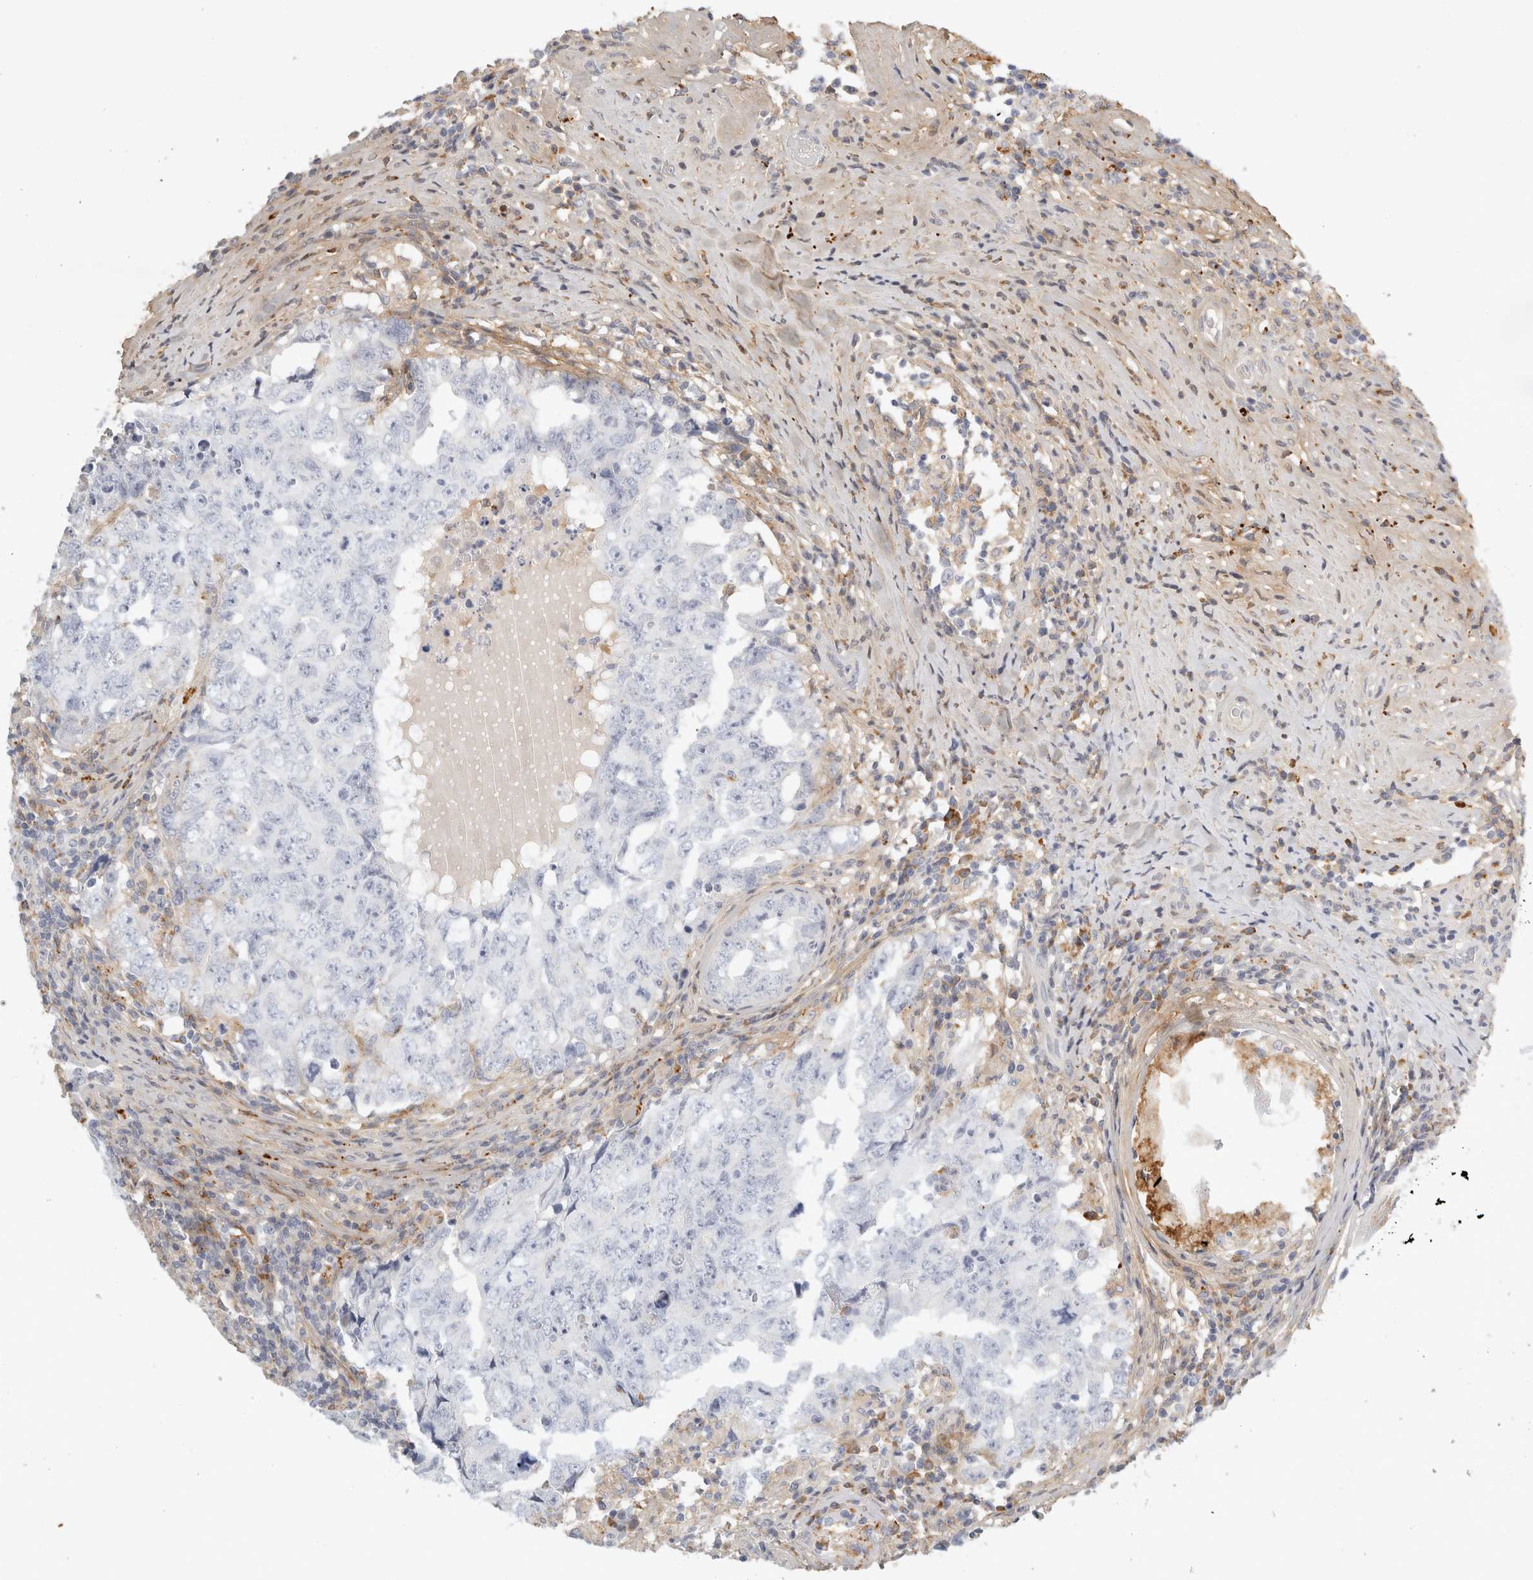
{"staining": {"intensity": "negative", "quantity": "none", "location": "none"}, "tissue": "testis cancer", "cell_type": "Tumor cells", "image_type": "cancer", "snomed": [{"axis": "morphology", "description": "Carcinoma, Embryonal, NOS"}, {"axis": "topography", "description": "Testis"}], "caption": "Photomicrograph shows no protein positivity in tumor cells of testis embryonal carcinoma tissue.", "gene": "FGL2", "patient": {"sex": "male", "age": 26}}